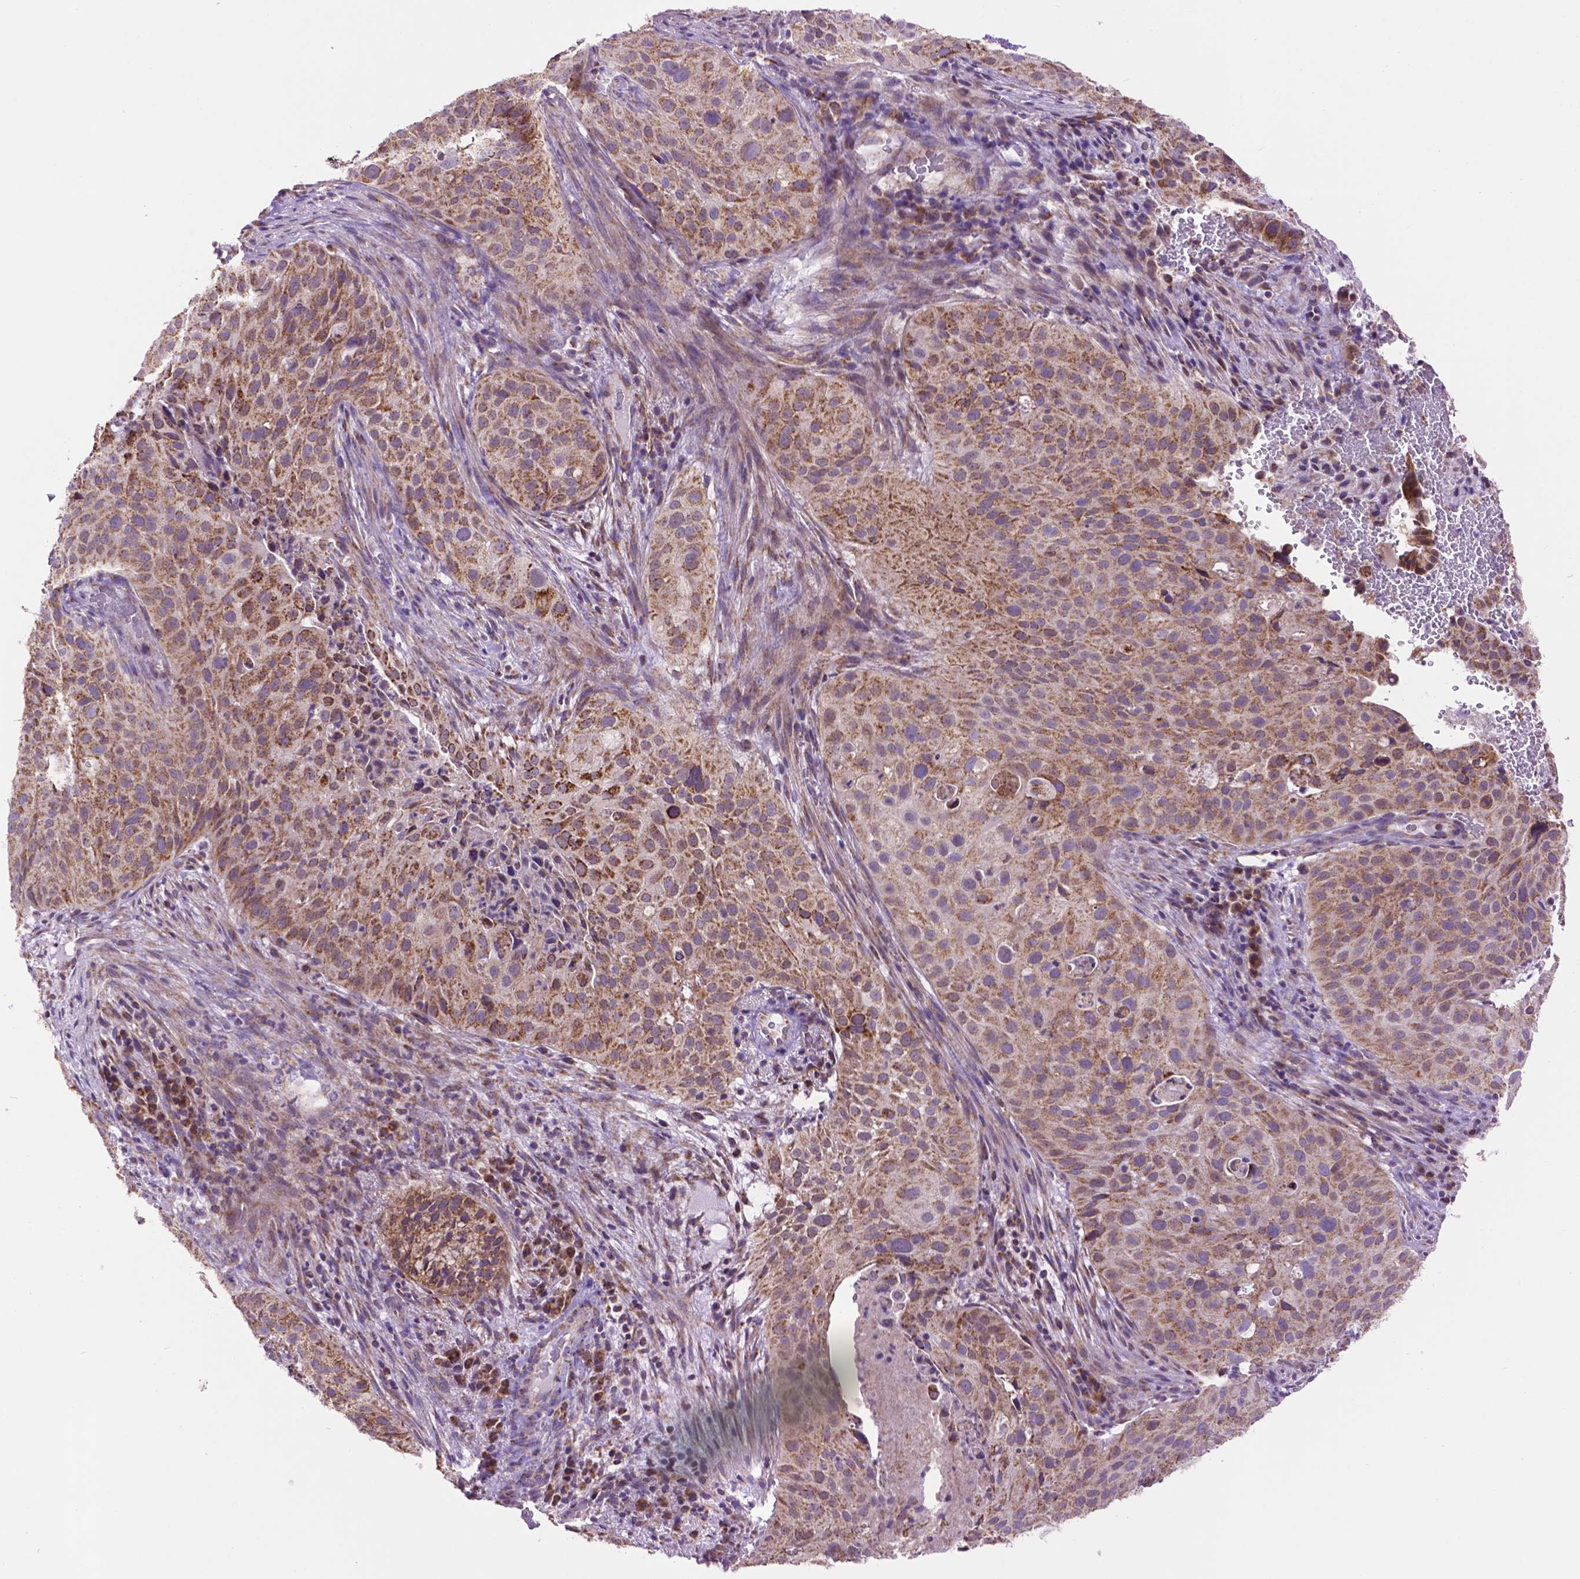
{"staining": {"intensity": "moderate", "quantity": ">75%", "location": "cytoplasmic/membranous"}, "tissue": "cervical cancer", "cell_type": "Tumor cells", "image_type": "cancer", "snomed": [{"axis": "morphology", "description": "Squamous cell carcinoma, NOS"}, {"axis": "topography", "description": "Cervix"}], "caption": "A medium amount of moderate cytoplasmic/membranous staining is identified in approximately >75% of tumor cells in cervical cancer (squamous cell carcinoma) tissue.", "gene": "PYCR3", "patient": {"sex": "female", "age": 38}}